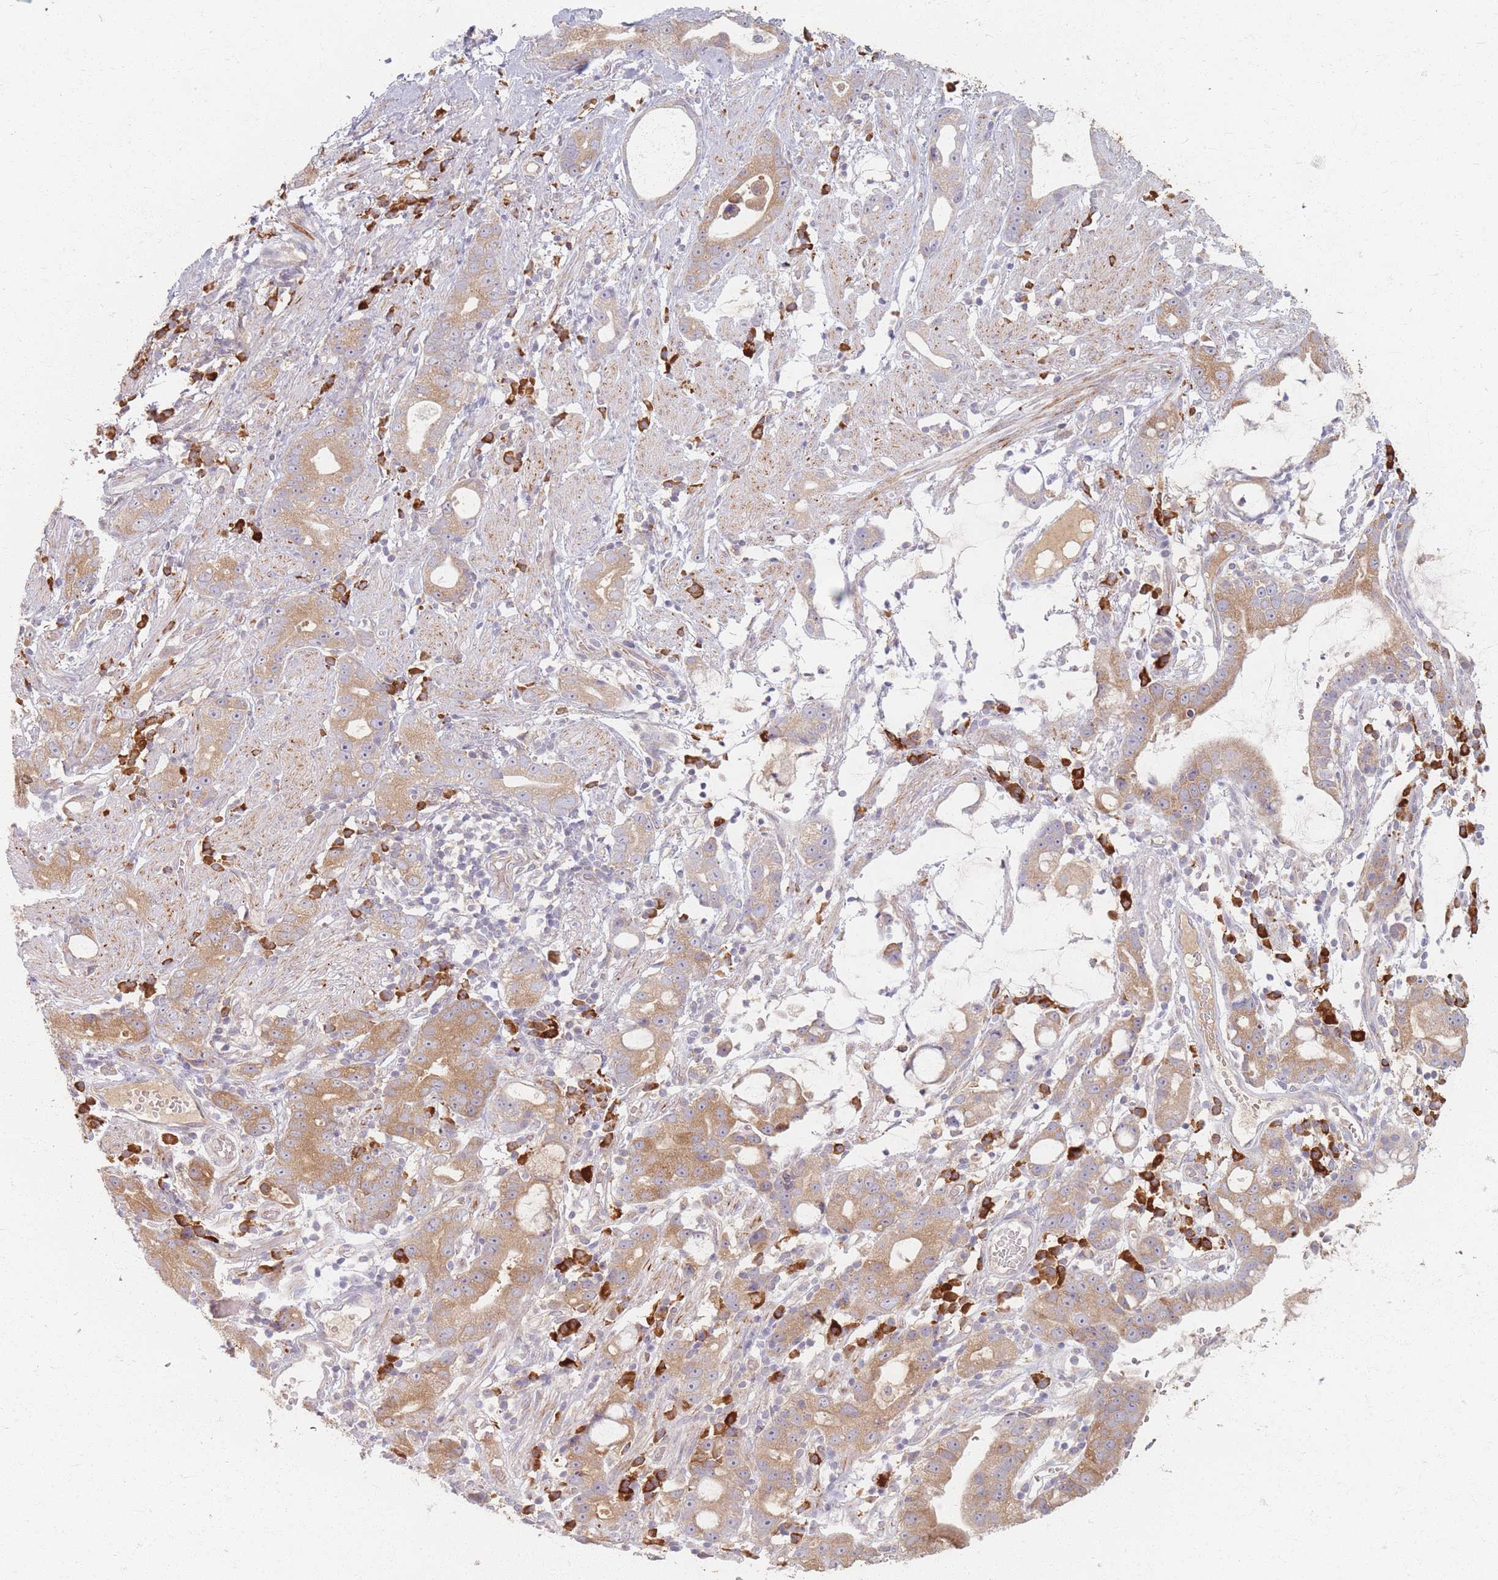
{"staining": {"intensity": "moderate", "quantity": ">75%", "location": "cytoplasmic/membranous"}, "tissue": "stomach cancer", "cell_type": "Tumor cells", "image_type": "cancer", "snomed": [{"axis": "morphology", "description": "Adenocarcinoma, NOS"}, {"axis": "topography", "description": "Stomach"}], "caption": "Immunohistochemistry histopathology image of human stomach cancer (adenocarcinoma) stained for a protein (brown), which reveals medium levels of moderate cytoplasmic/membranous positivity in approximately >75% of tumor cells.", "gene": "SMIM14", "patient": {"sex": "male", "age": 55}}